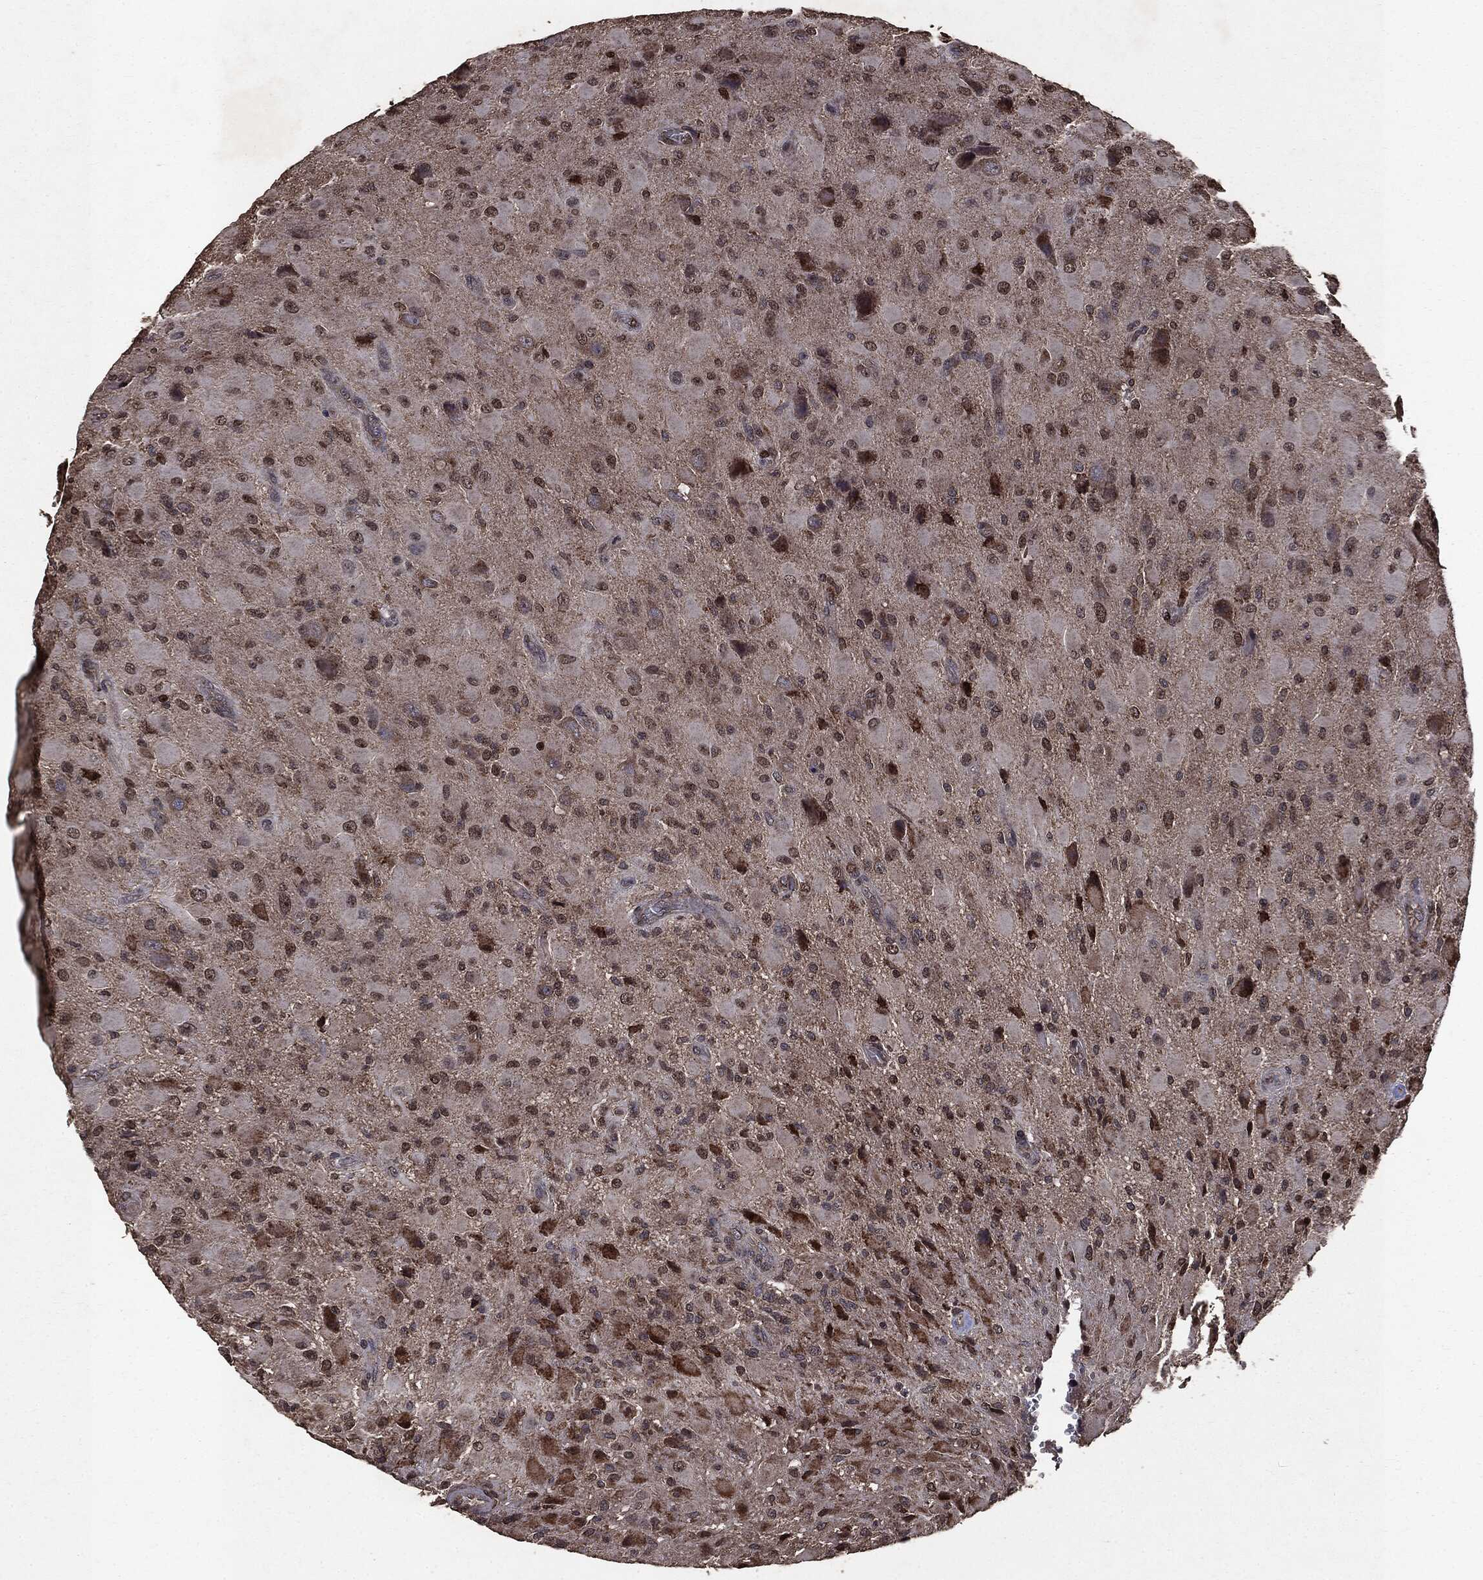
{"staining": {"intensity": "moderate", "quantity": "25%-75%", "location": "cytoplasmic/membranous"}, "tissue": "glioma", "cell_type": "Tumor cells", "image_type": "cancer", "snomed": [{"axis": "morphology", "description": "Glioma, malignant, High grade"}, {"axis": "topography", "description": "Cerebral cortex"}], "caption": "Tumor cells display moderate cytoplasmic/membranous positivity in about 25%-75% of cells in glioma.", "gene": "PPP6R2", "patient": {"sex": "male", "age": 35}}